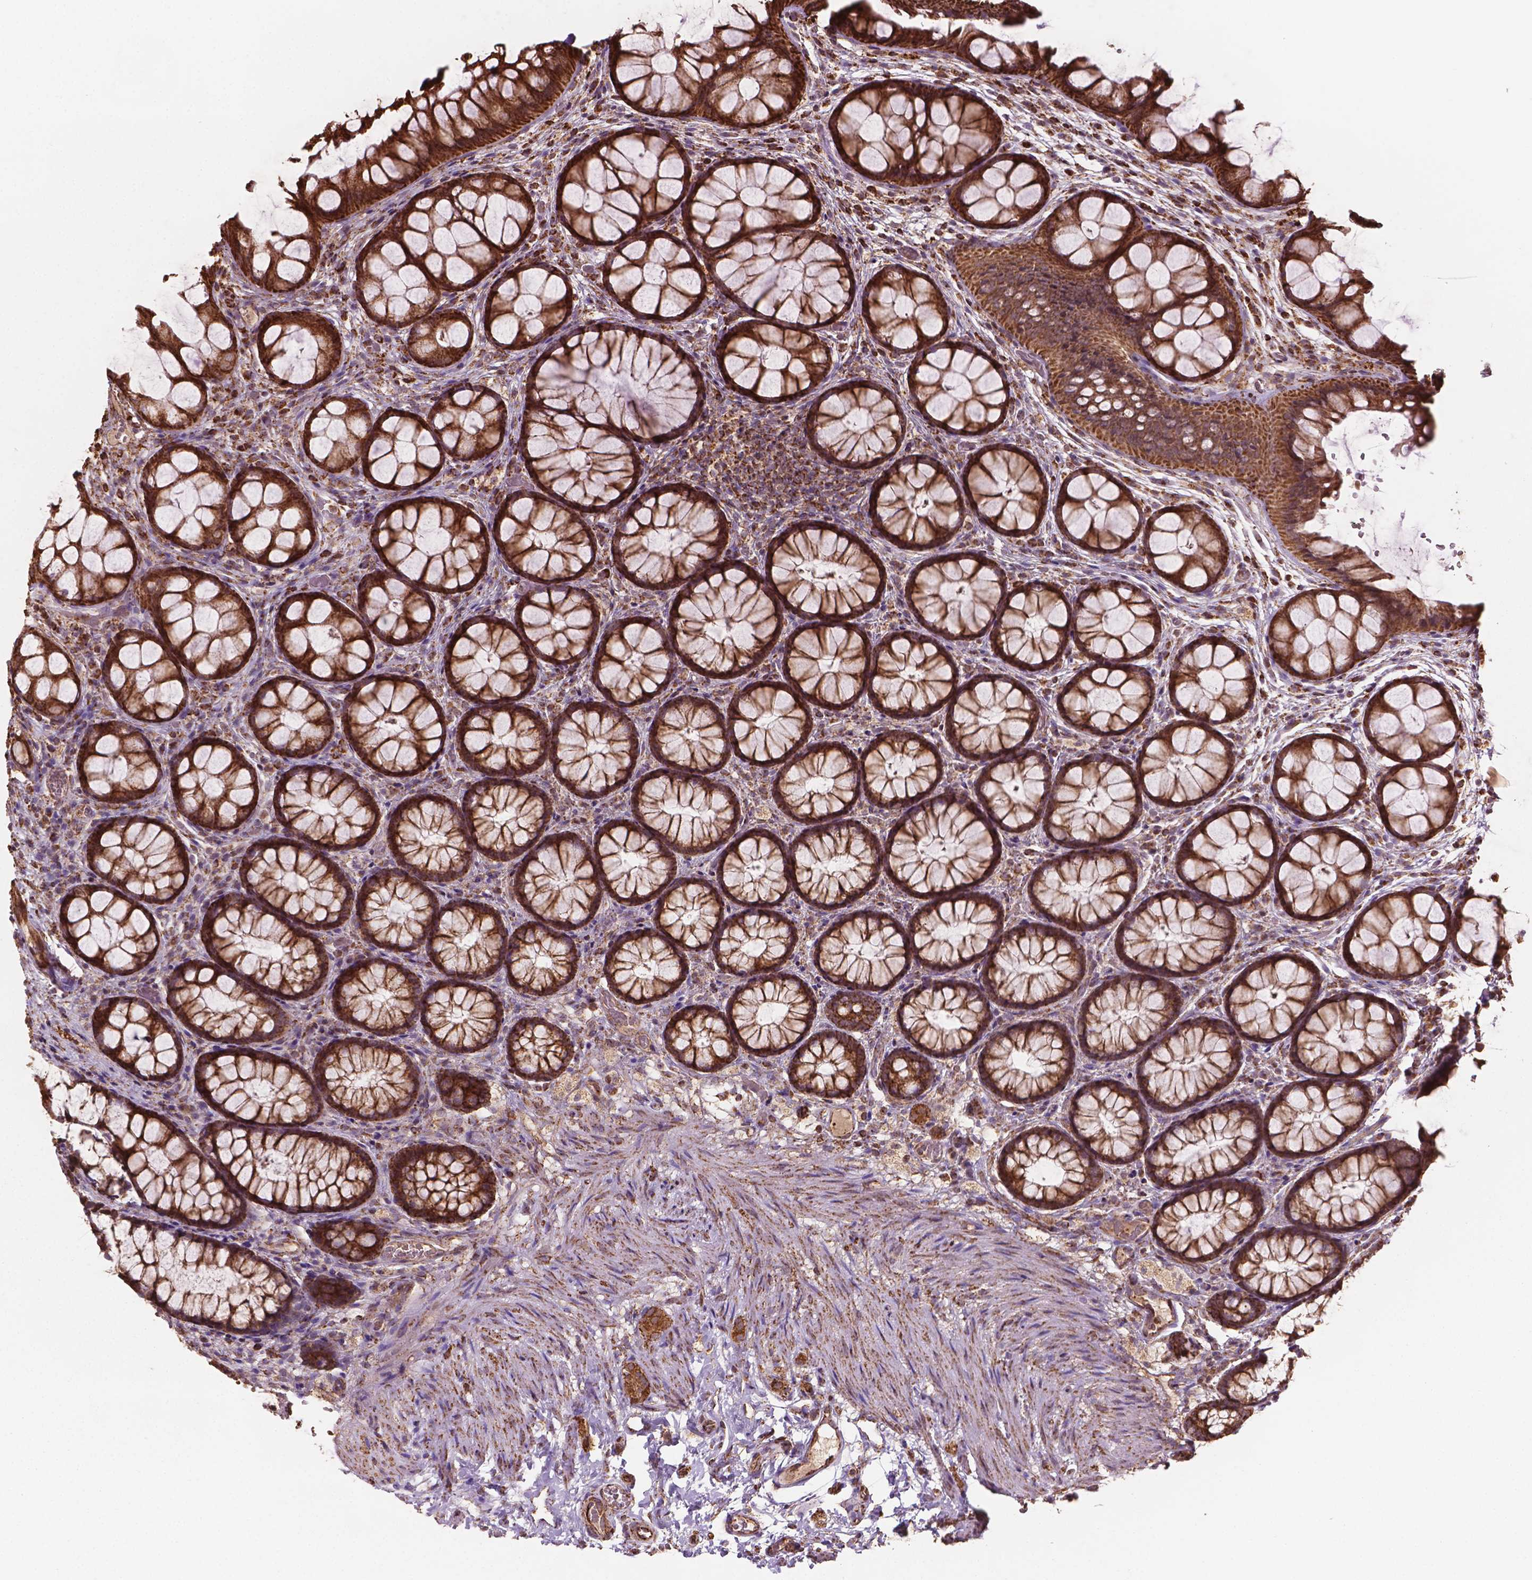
{"staining": {"intensity": "moderate", "quantity": ">75%", "location": "cytoplasmic/membranous"}, "tissue": "rectum", "cell_type": "Glandular cells", "image_type": "normal", "snomed": [{"axis": "morphology", "description": "Normal tissue, NOS"}, {"axis": "topography", "description": "Rectum"}], "caption": "Protein staining exhibits moderate cytoplasmic/membranous staining in about >75% of glandular cells in normal rectum. Nuclei are stained in blue.", "gene": "HS3ST3A1", "patient": {"sex": "female", "age": 62}}